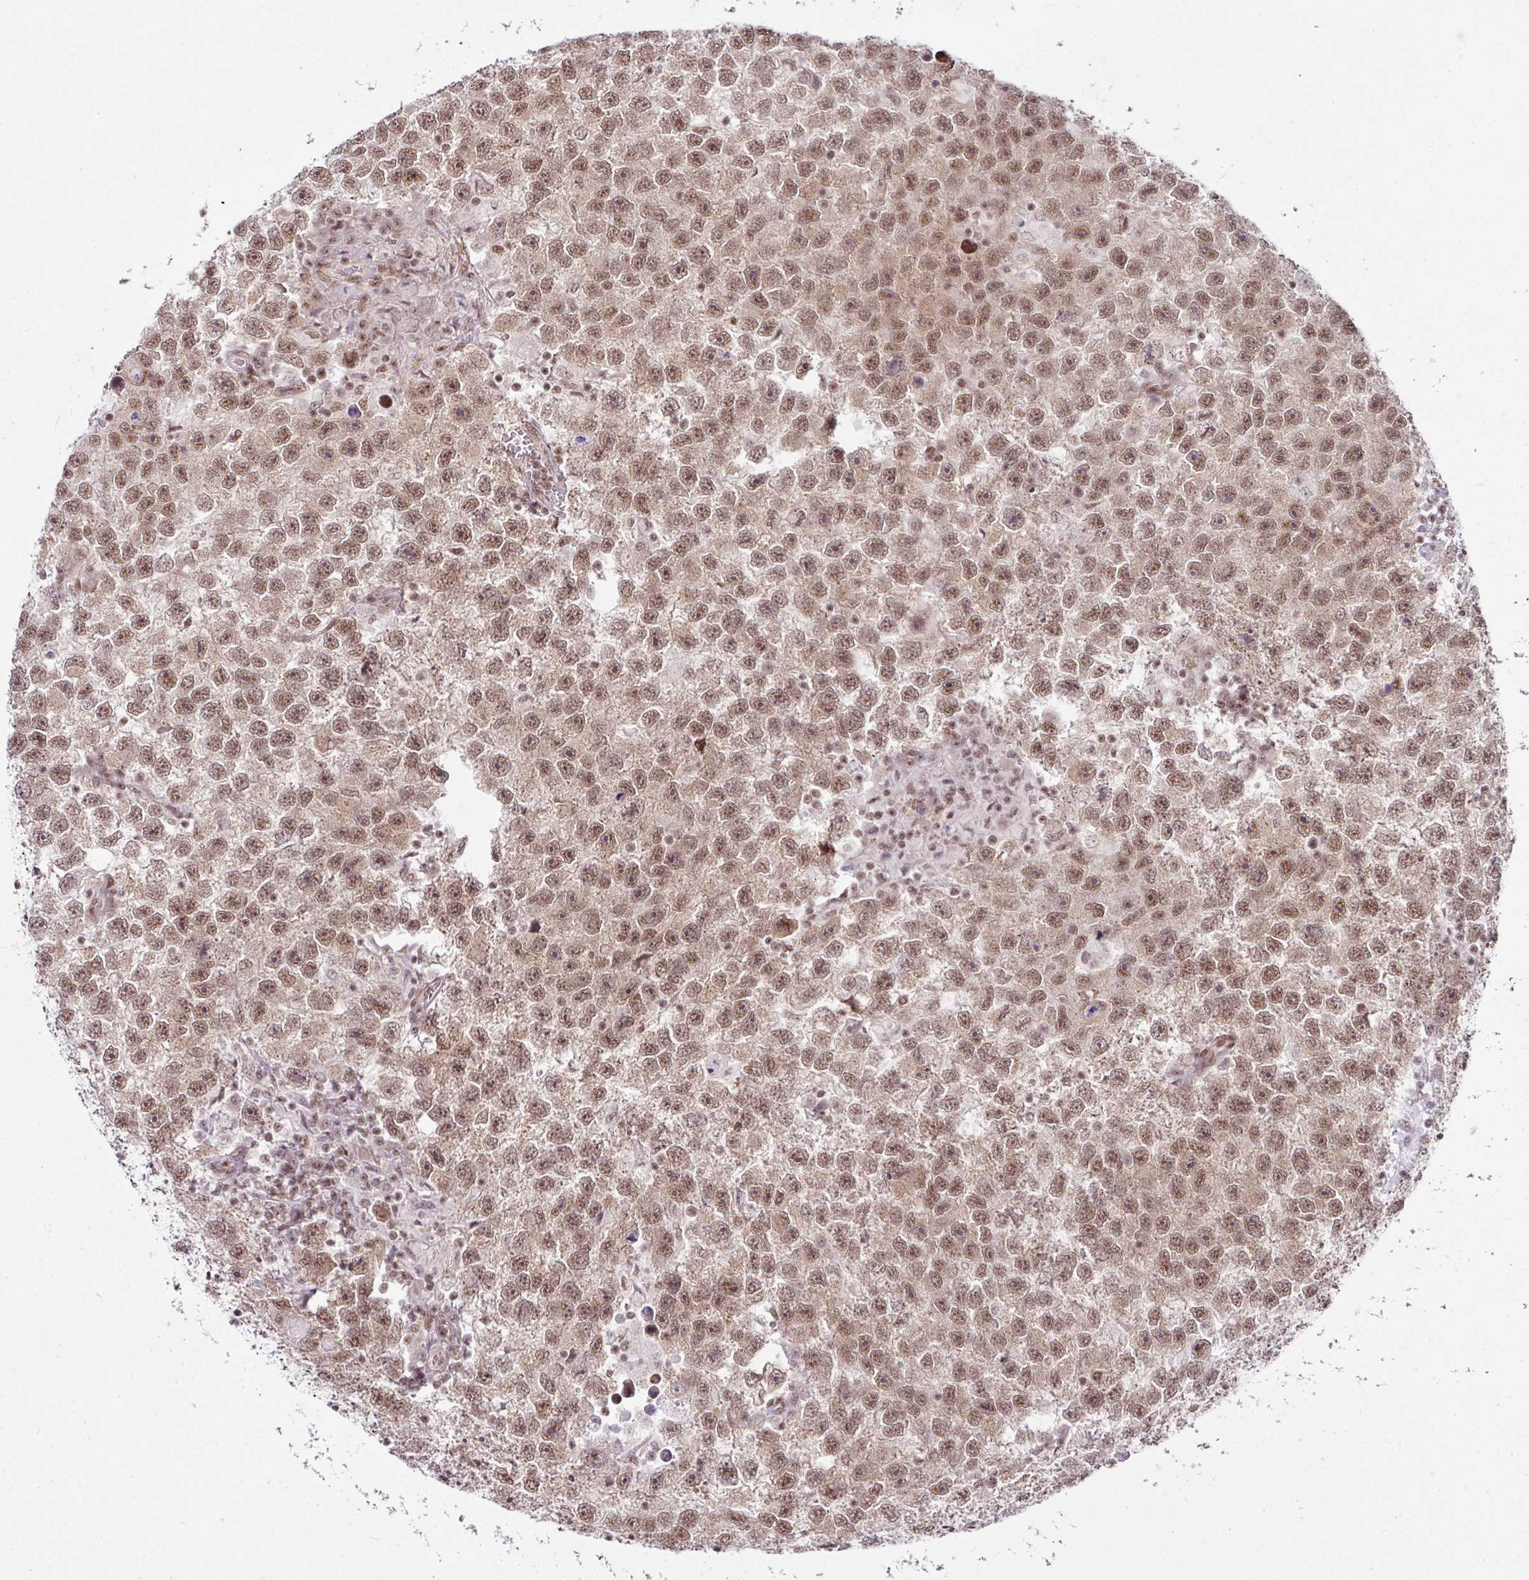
{"staining": {"intensity": "moderate", "quantity": ">75%", "location": "nuclear"}, "tissue": "testis cancer", "cell_type": "Tumor cells", "image_type": "cancer", "snomed": [{"axis": "morphology", "description": "Seminoma, NOS"}, {"axis": "topography", "description": "Testis"}], "caption": "Approximately >75% of tumor cells in testis seminoma demonstrate moderate nuclear protein positivity as visualized by brown immunohistochemical staining.", "gene": "NFYA", "patient": {"sex": "male", "age": 26}}